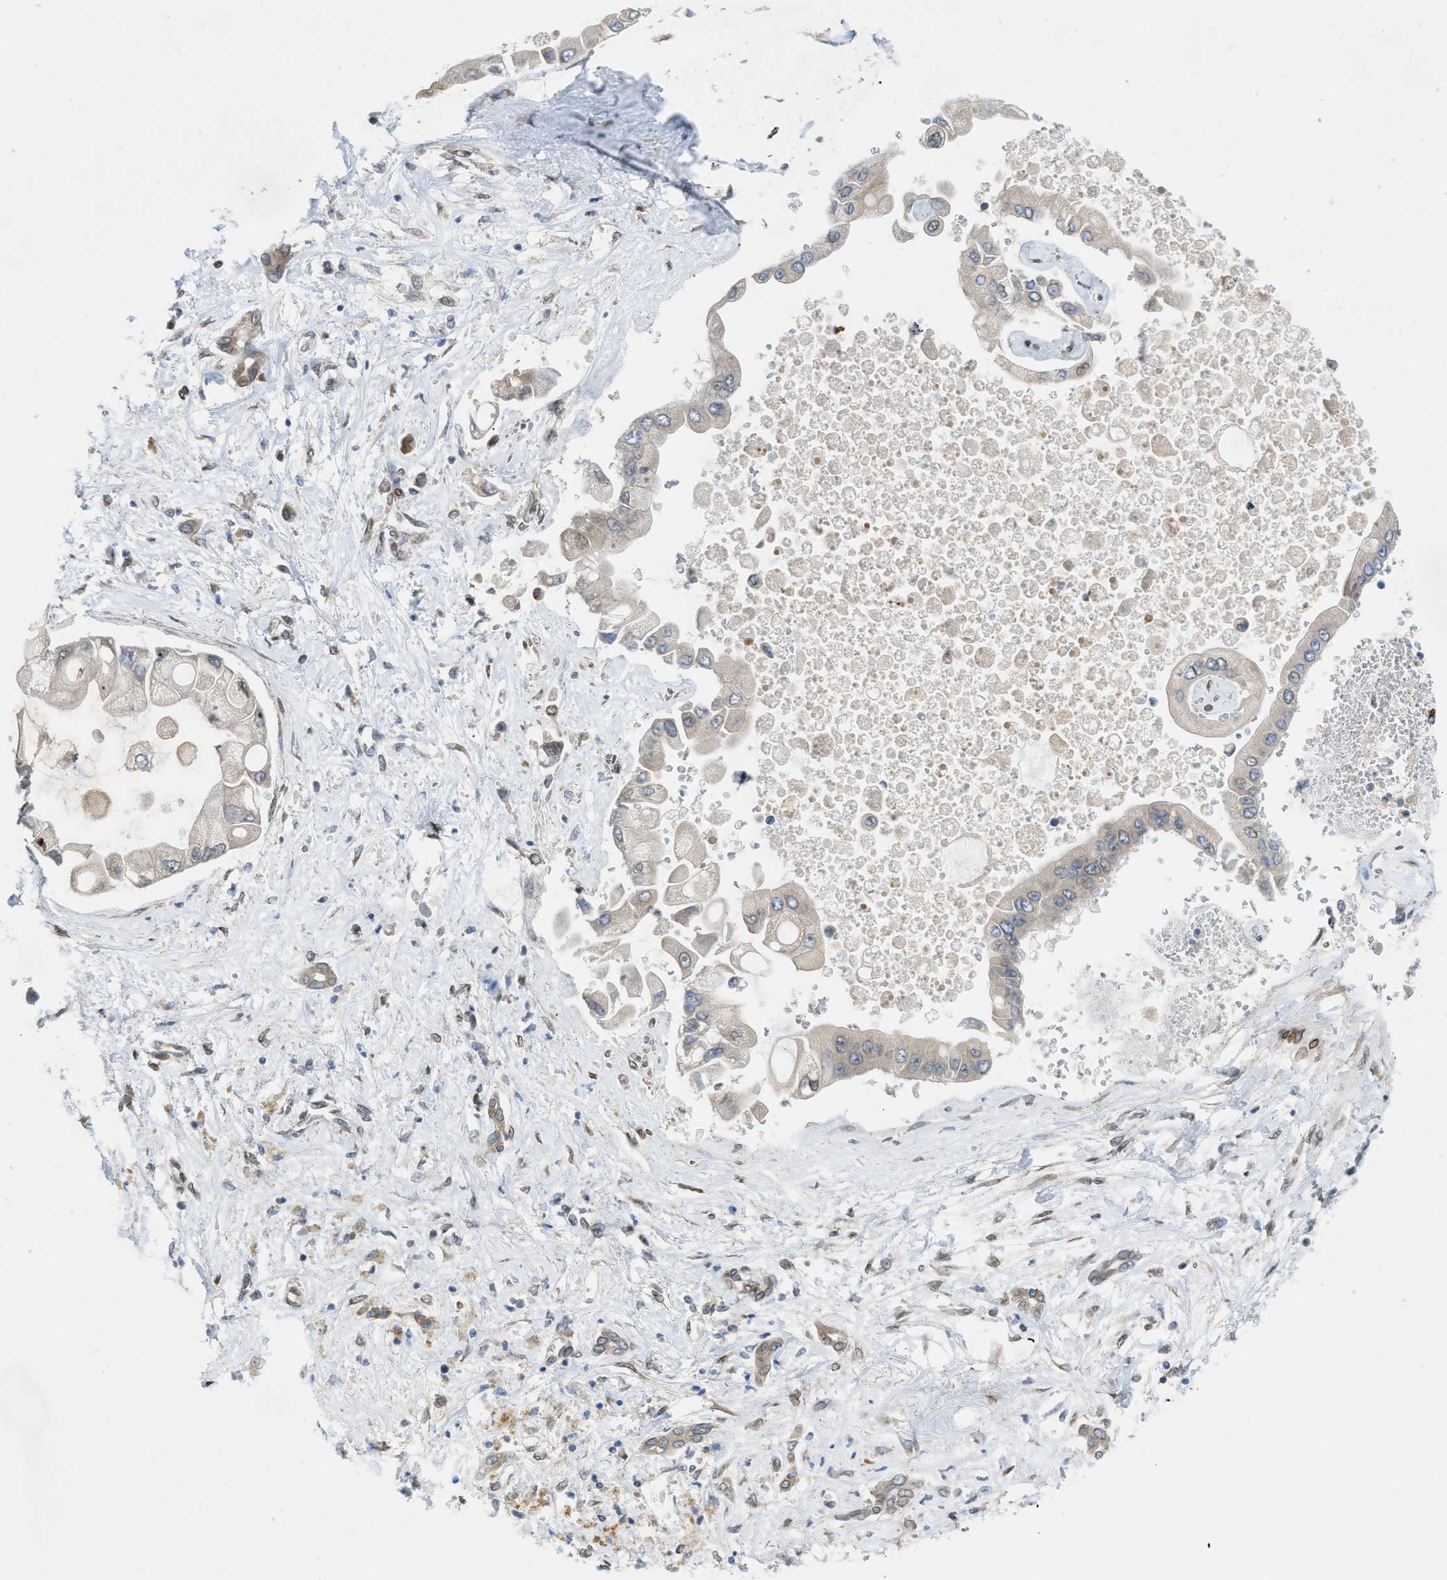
{"staining": {"intensity": "negative", "quantity": "none", "location": "none"}, "tissue": "liver cancer", "cell_type": "Tumor cells", "image_type": "cancer", "snomed": [{"axis": "morphology", "description": "Cholangiocarcinoma"}, {"axis": "topography", "description": "Liver"}], "caption": "This micrograph is of liver cancer stained with IHC to label a protein in brown with the nuclei are counter-stained blue. There is no expression in tumor cells.", "gene": "EIF2AK3", "patient": {"sex": "male", "age": 50}}